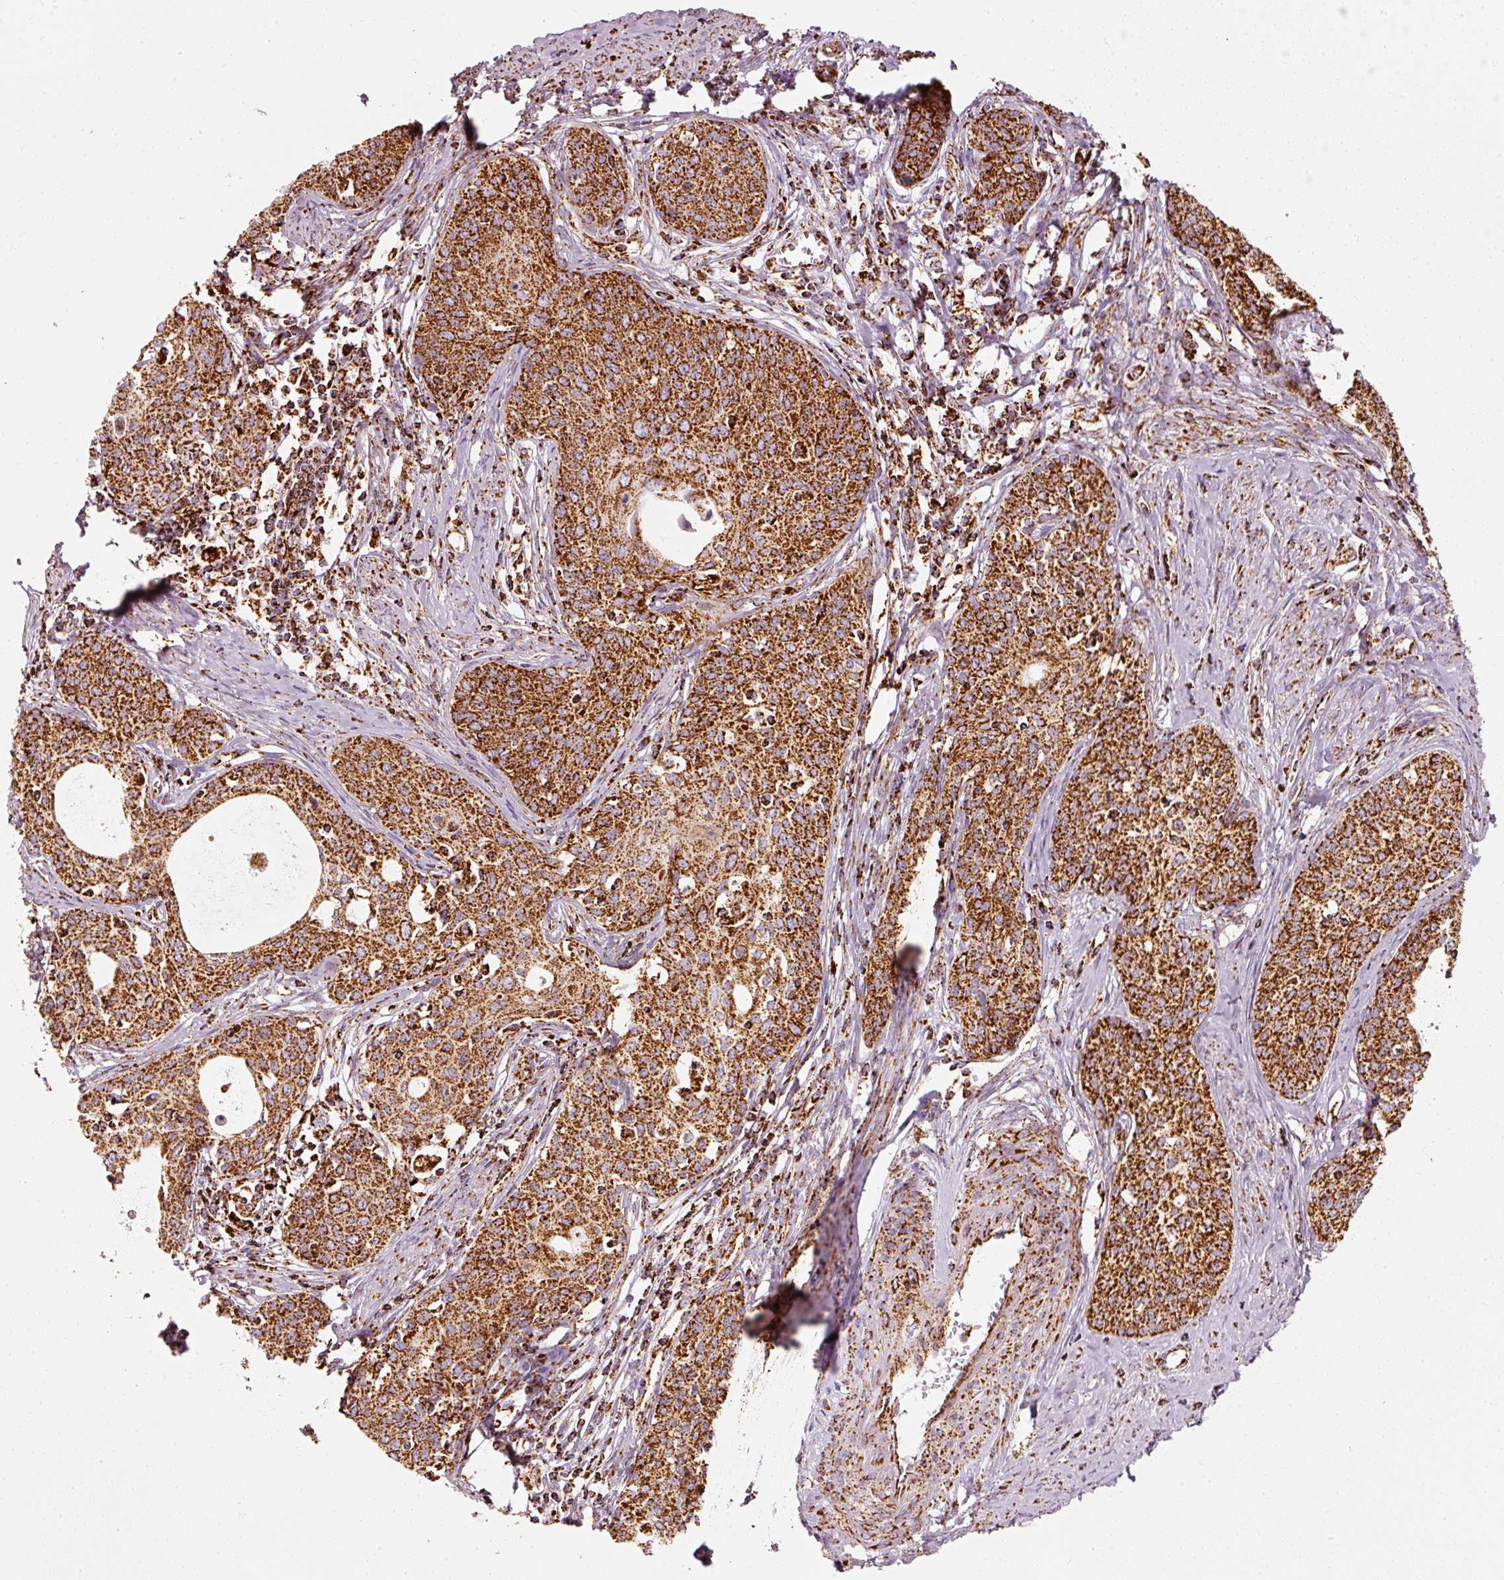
{"staining": {"intensity": "strong", "quantity": ">75%", "location": "cytoplasmic/membranous"}, "tissue": "cervical cancer", "cell_type": "Tumor cells", "image_type": "cancer", "snomed": [{"axis": "morphology", "description": "Squamous cell carcinoma, NOS"}, {"axis": "morphology", "description": "Adenocarcinoma, NOS"}, {"axis": "topography", "description": "Cervix"}], "caption": "Tumor cells show strong cytoplasmic/membranous positivity in approximately >75% of cells in cervical squamous cell carcinoma.", "gene": "MT-CO2", "patient": {"sex": "female", "age": 52}}